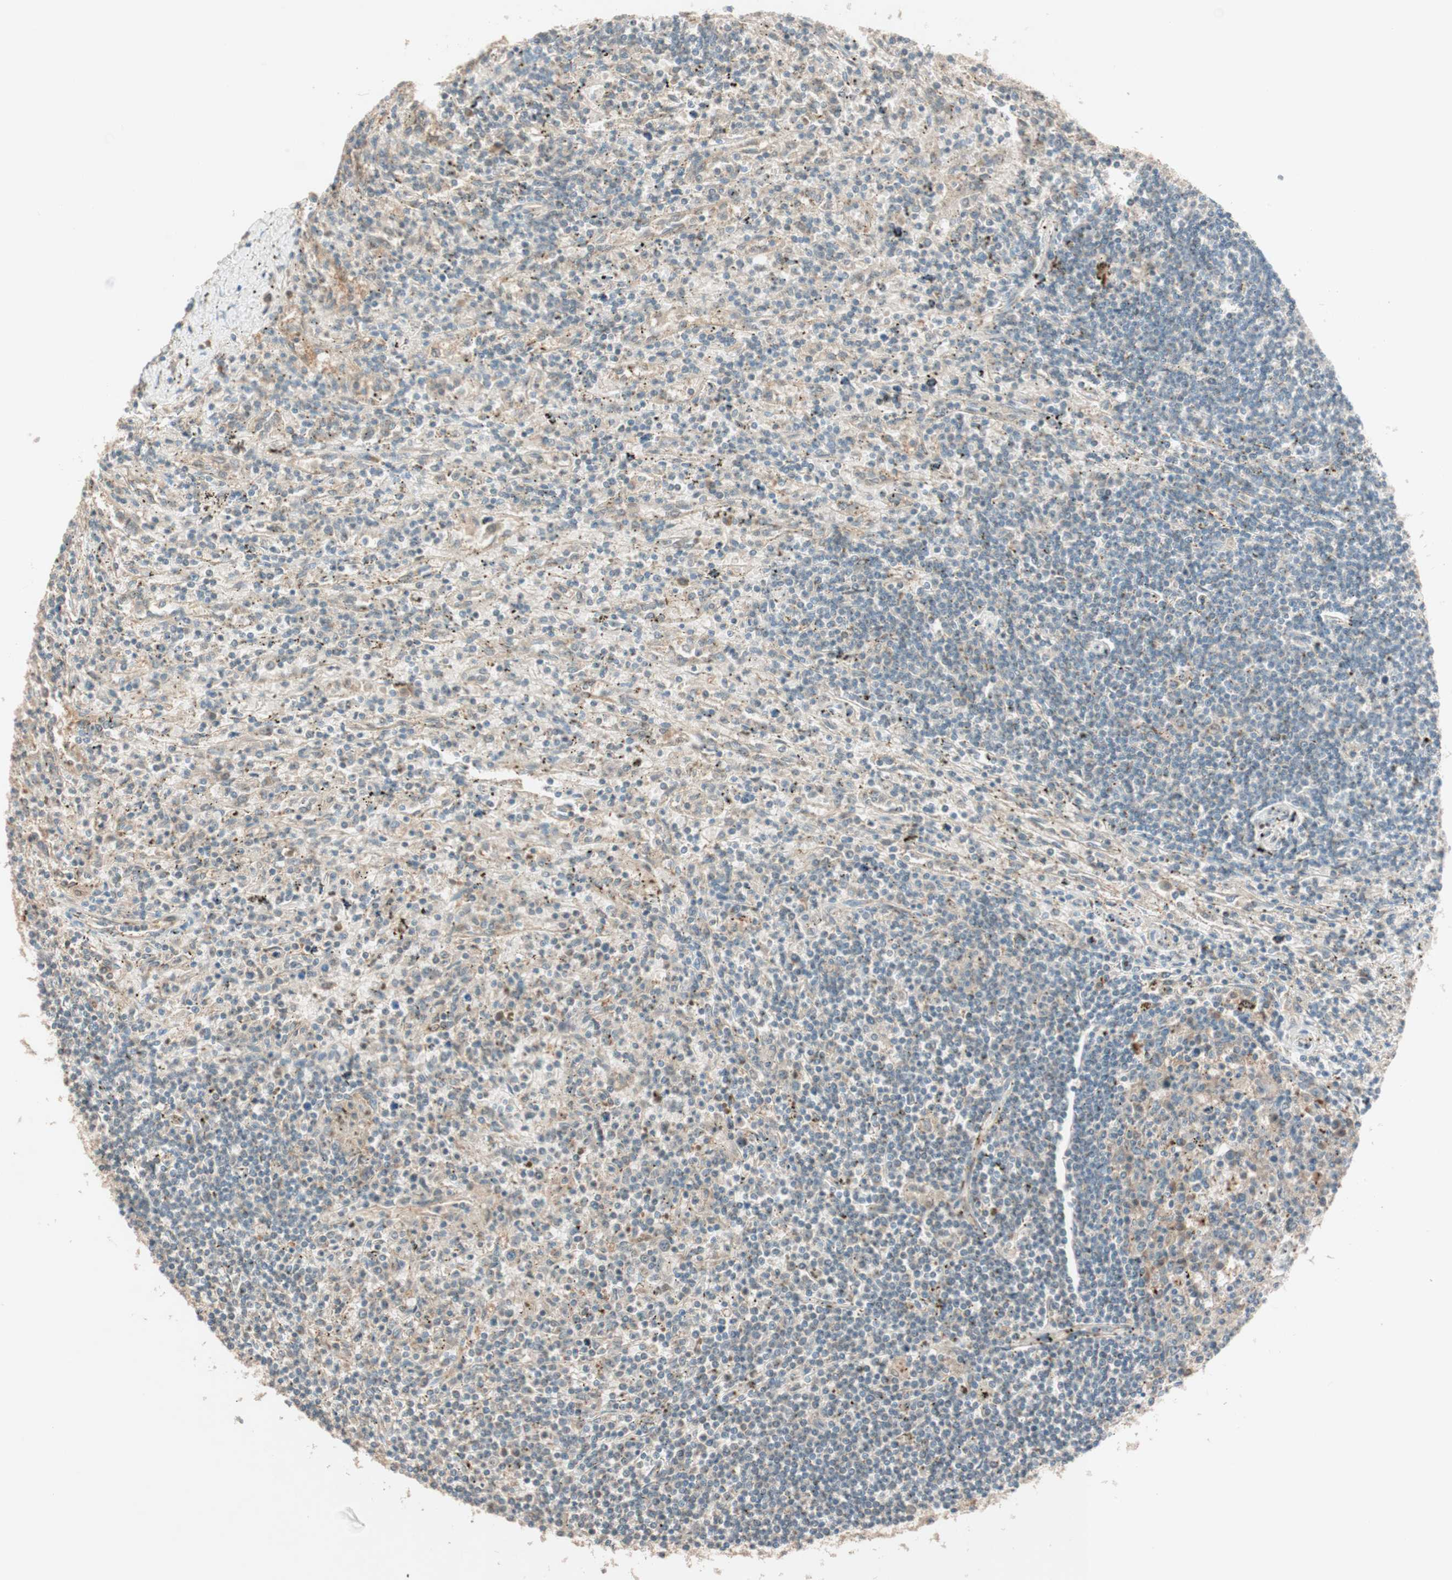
{"staining": {"intensity": "weak", "quantity": "25%-75%", "location": "cytoplasmic/membranous"}, "tissue": "lymphoma", "cell_type": "Tumor cells", "image_type": "cancer", "snomed": [{"axis": "morphology", "description": "Malignant lymphoma, non-Hodgkin's type, Low grade"}, {"axis": "topography", "description": "Spleen"}], "caption": "Immunohistochemistry (IHC) staining of low-grade malignant lymphoma, non-Hodgkin's type, which exhibits low levels of weak cytoplasmic/membranous staining in approximately 25%-75% of tumor cells indicating weak cytoplasmic/membranous protein positivity. The staining was performed using DAB (3,3'-diaminobenzidine) (brown) for protein detection and nuclei were counterstained in hematoxylin (blue).", "gene": "SEC16A", "patient": {"sex": "male", "age": 76}}